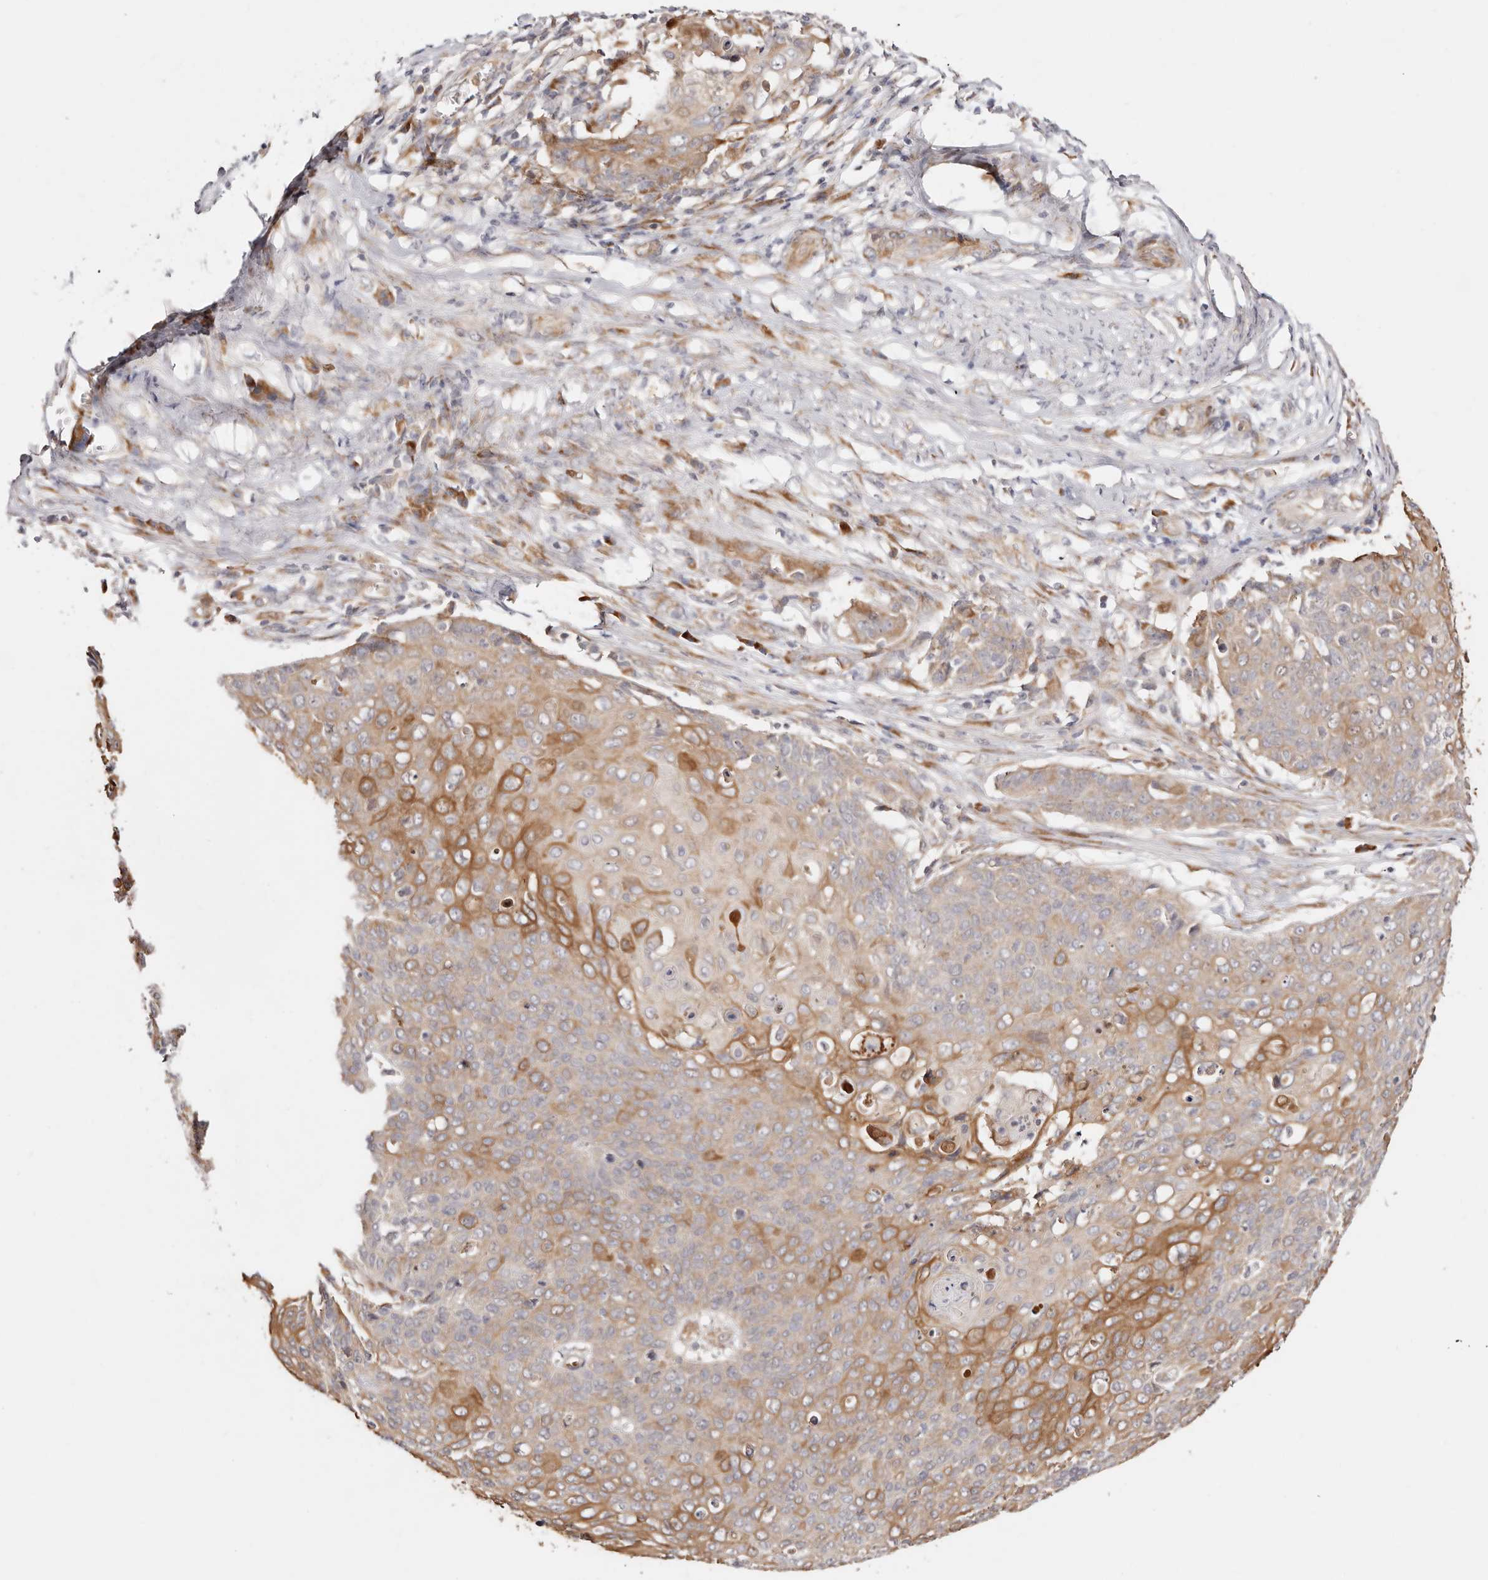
{"staining": {"intensity": "moderate", "quantity": "25%-75%", "location": "cytoplasmic/membranous"}, "tissue": "cervical cancer", "cell_type": "Tumor cells", "image_type": "cancer", "snomed": [{"axis": "morphology", "description": "Squamous cell carcinoma, NOS"}, {"axis": "topography", "description": "Cervix"}], "caption": "A micrograph of human cervical cancer (squamous cell carcinoma) stained for a protein reveals moderate cytoplasmic/membranous brown staining in tumor cells.", "gene": "BCL2L15", "patient": {"sex": "female", "age": 39}}